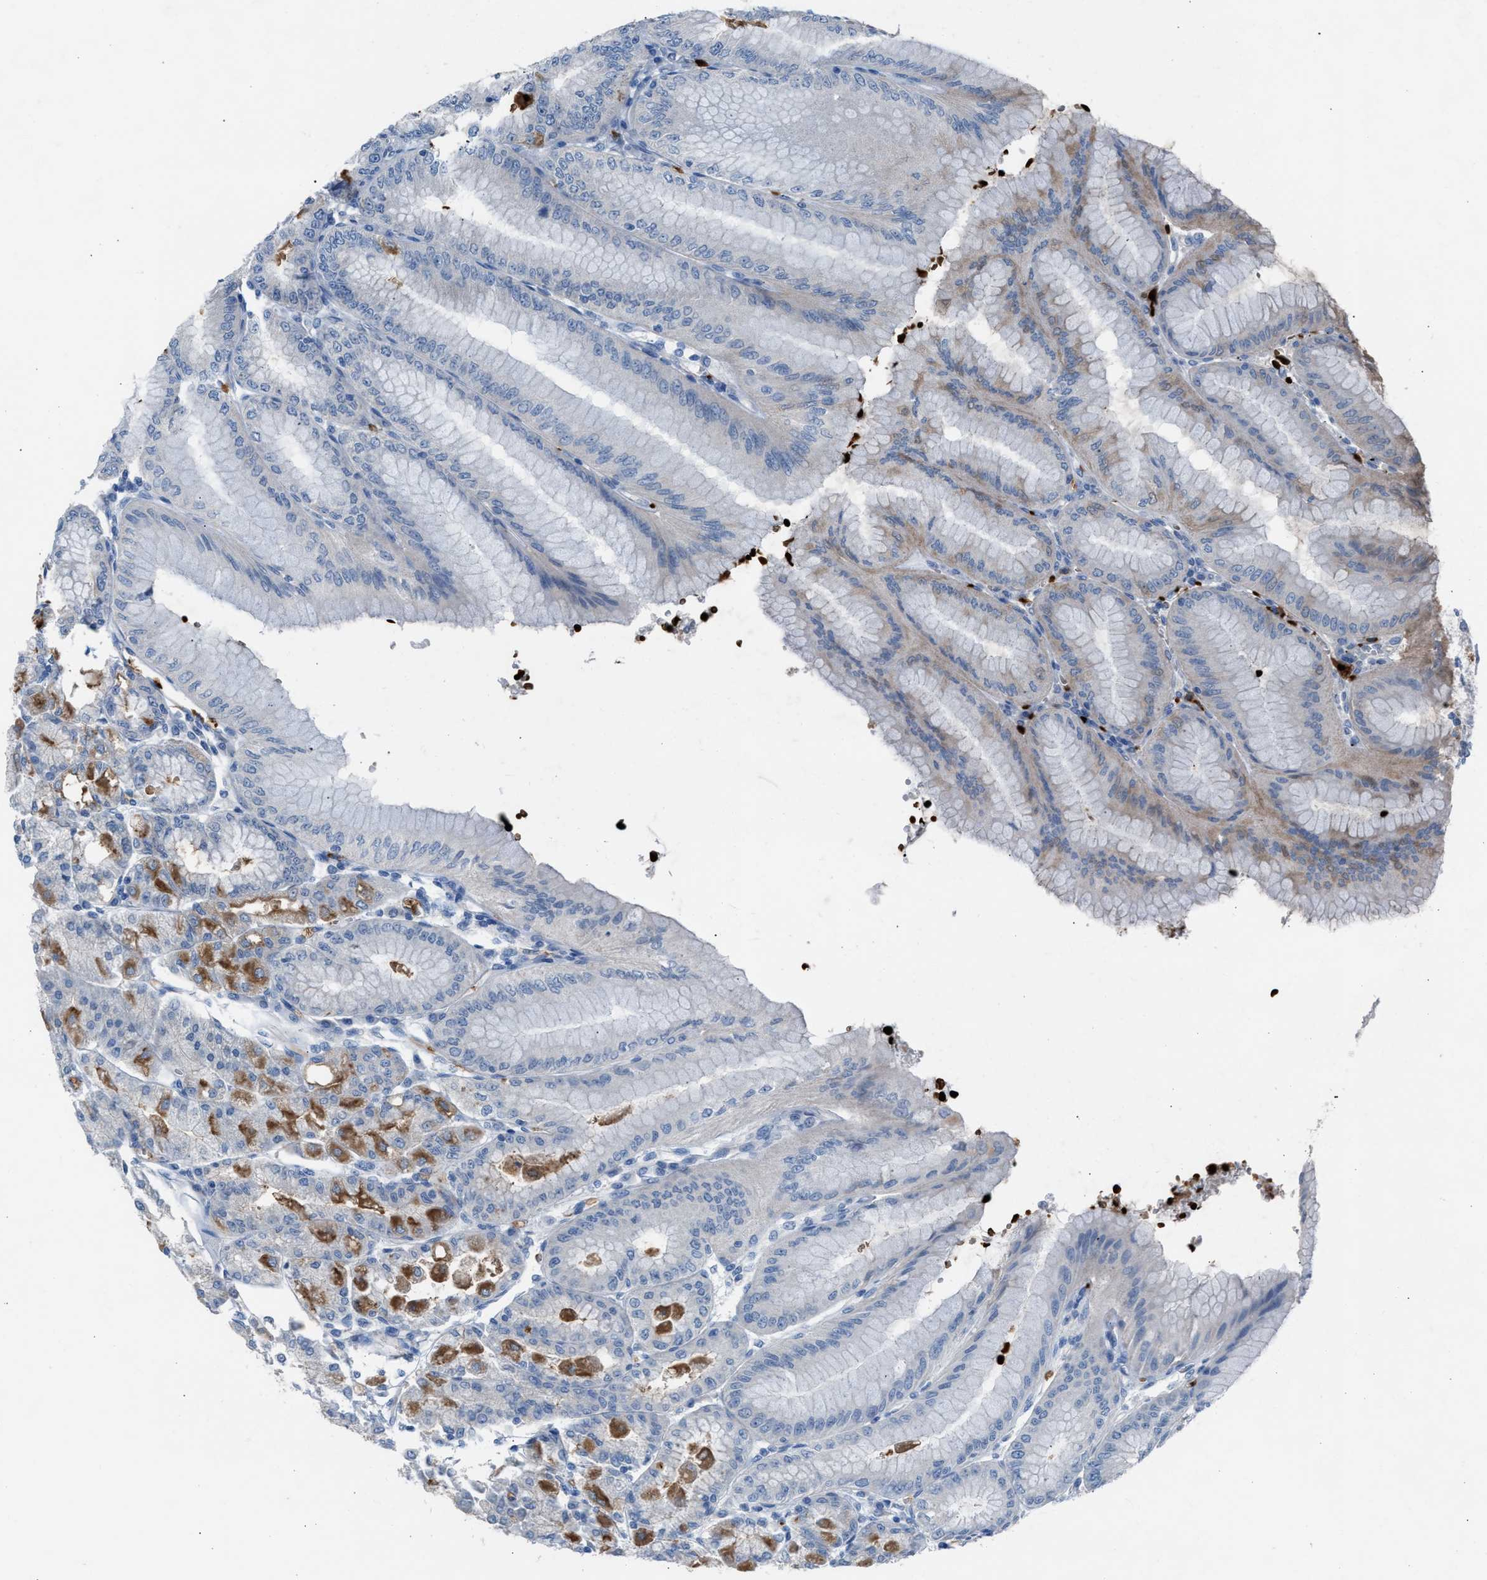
{"staining": {"intensity": "moderate", "quantity": "25%-75%", "location": "cytoplasmic/membranous"}, "tissue": "stomach", "cell_type": "Glandular cells", "image_type": "normal", "snomed": [{"axis": "morphology", "description": "Normal tissue, NOS"}, {"axis": "topography", "description": "Stomach, lower"}], "caption": "Human stomach stained with a brown dye shows moderate cytoplasmic/membranous positive positivity in about 25%-75% of glandular cells.", "gene": "CFAP77", "patient": {"sex": "male", "age": 71}}